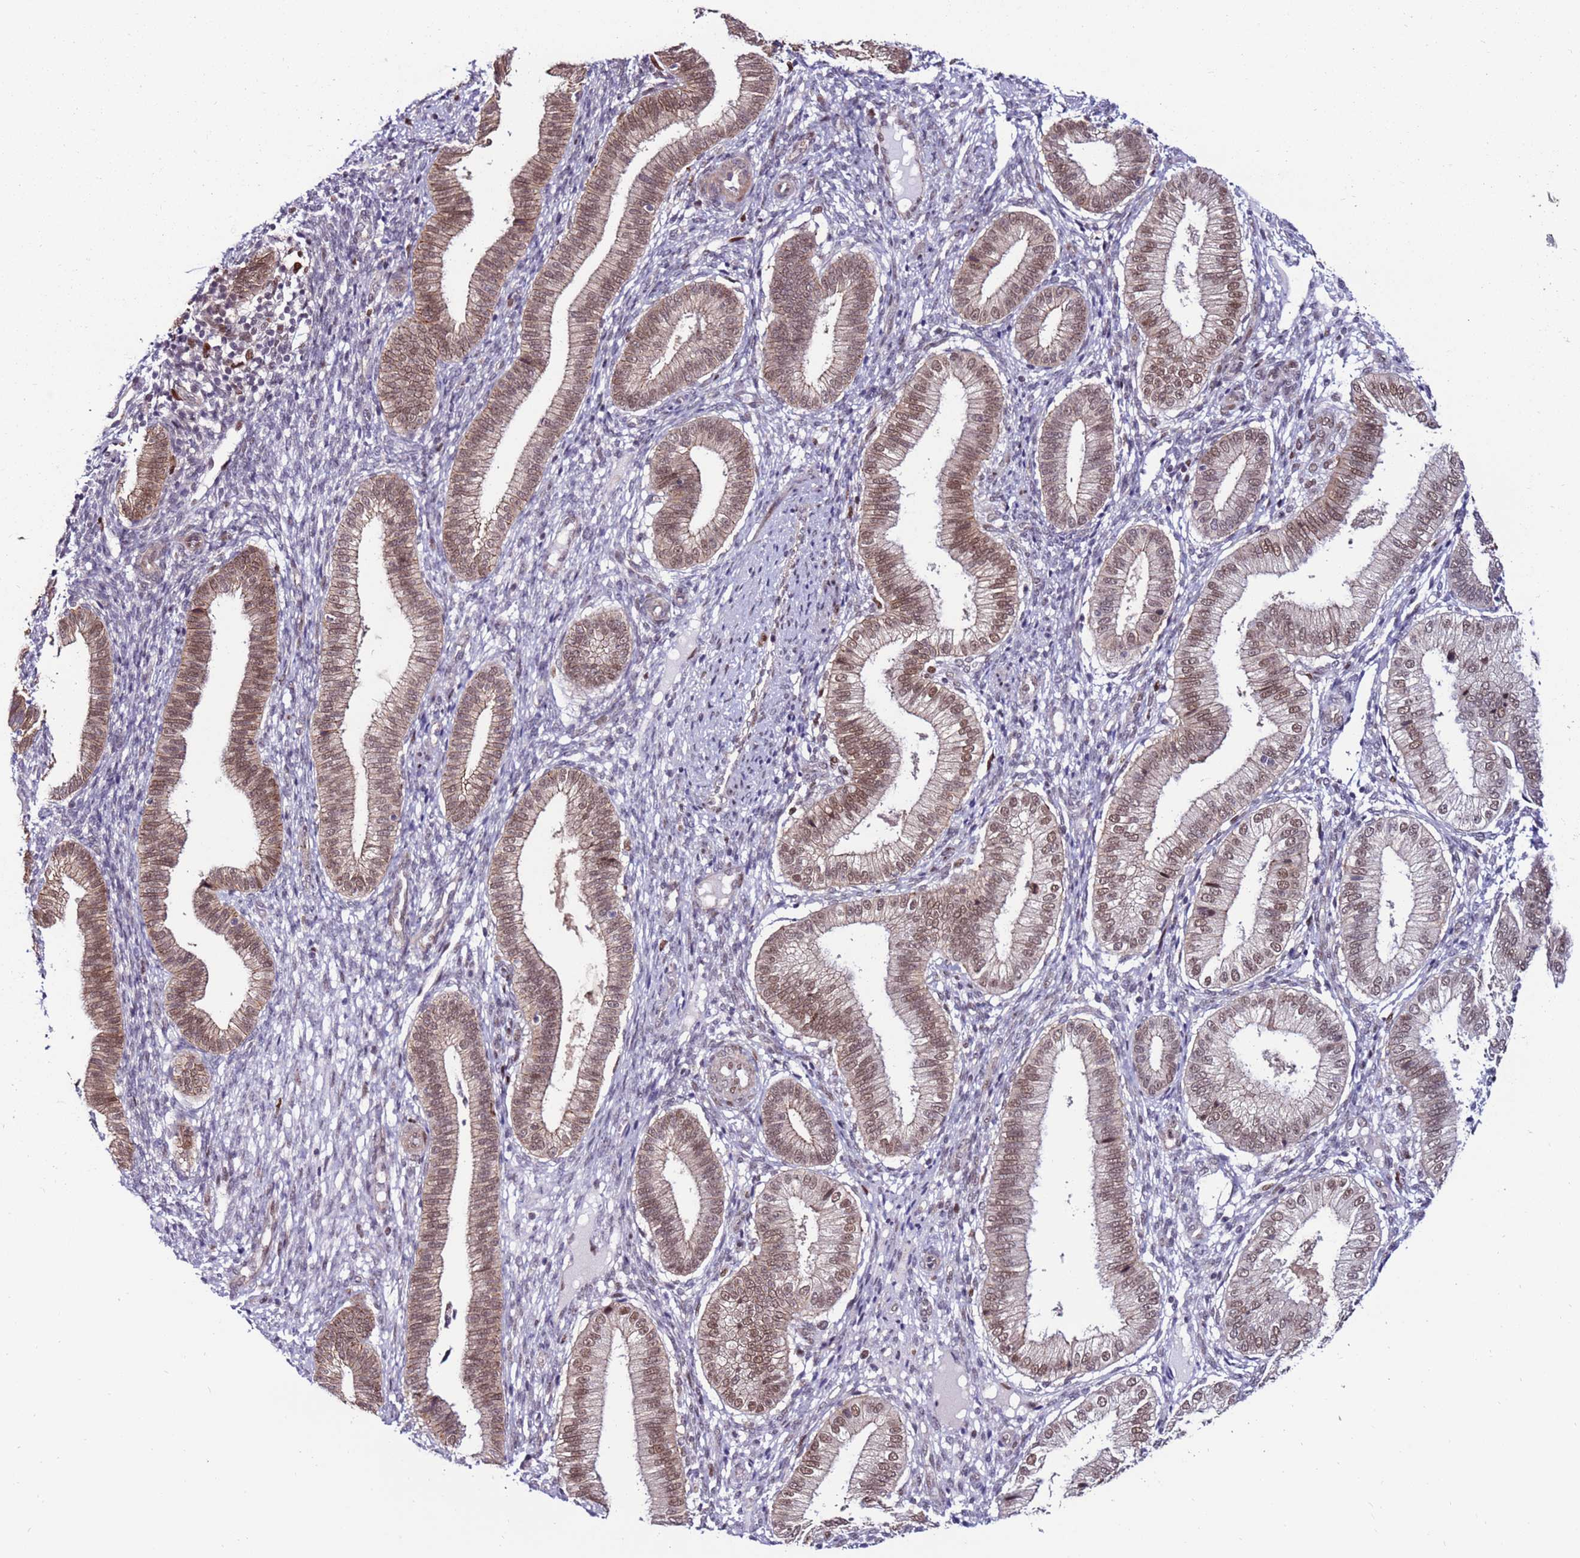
{"staining": {"intensity": "negative", "quantity": "none", "location": "none"}, "tissue": "endometrium", "cell_type": "Cells in endometrial stroma", "image_type": "normal", "snomed": [{"axis": "morphology", "description": "Normal tissue, NOS"}, {"axis": "topography", "description": "Endometrium"}], "caption": "The micrograph shows no staining of cells in endometrial stroma in unremarkable endometrium.", "gene": "KPNA4", "patient": {"sex": "female", "age": 39}}